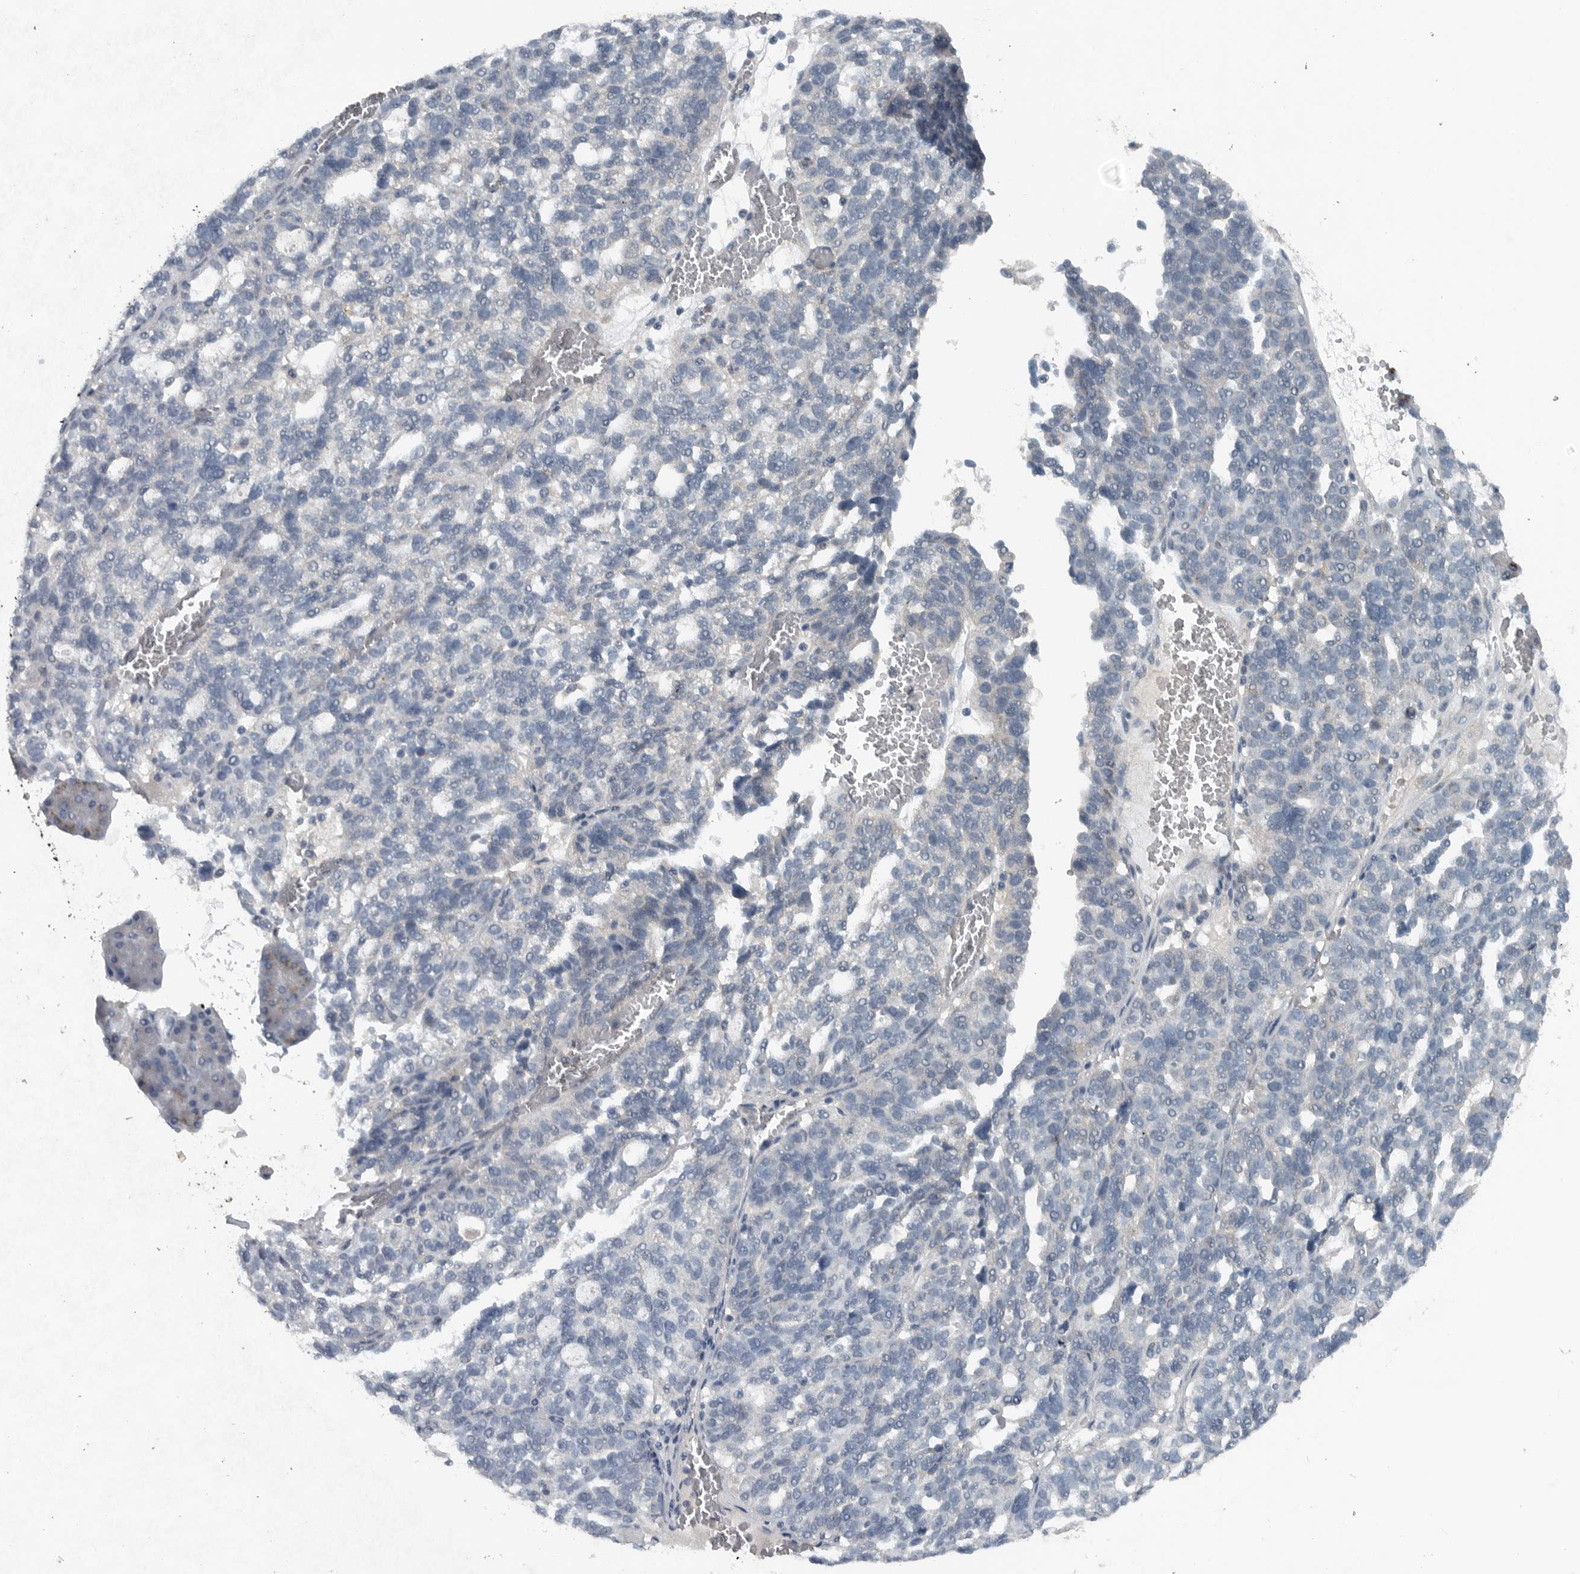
{"staining": {"intensity": "negative", "quantity": "none", "location": "none"}, "tissue": "ovarian cancer", "cell_type": "Tumor cells", "image_type": "cancer", "snomed": [{"axis": "morphology", "description": "Cystadenocarcinoma, serous, NOS"}, {"axis": "topography", "description": "Ovary"}], "caption": "Immunohistochemical staining of ovarian cancer (serous cystadenocarcinoma) demonstrates no significant expression in tumor cells.", "gene": "IL6ST", "patient": {"sex": "female", "age": 59}}